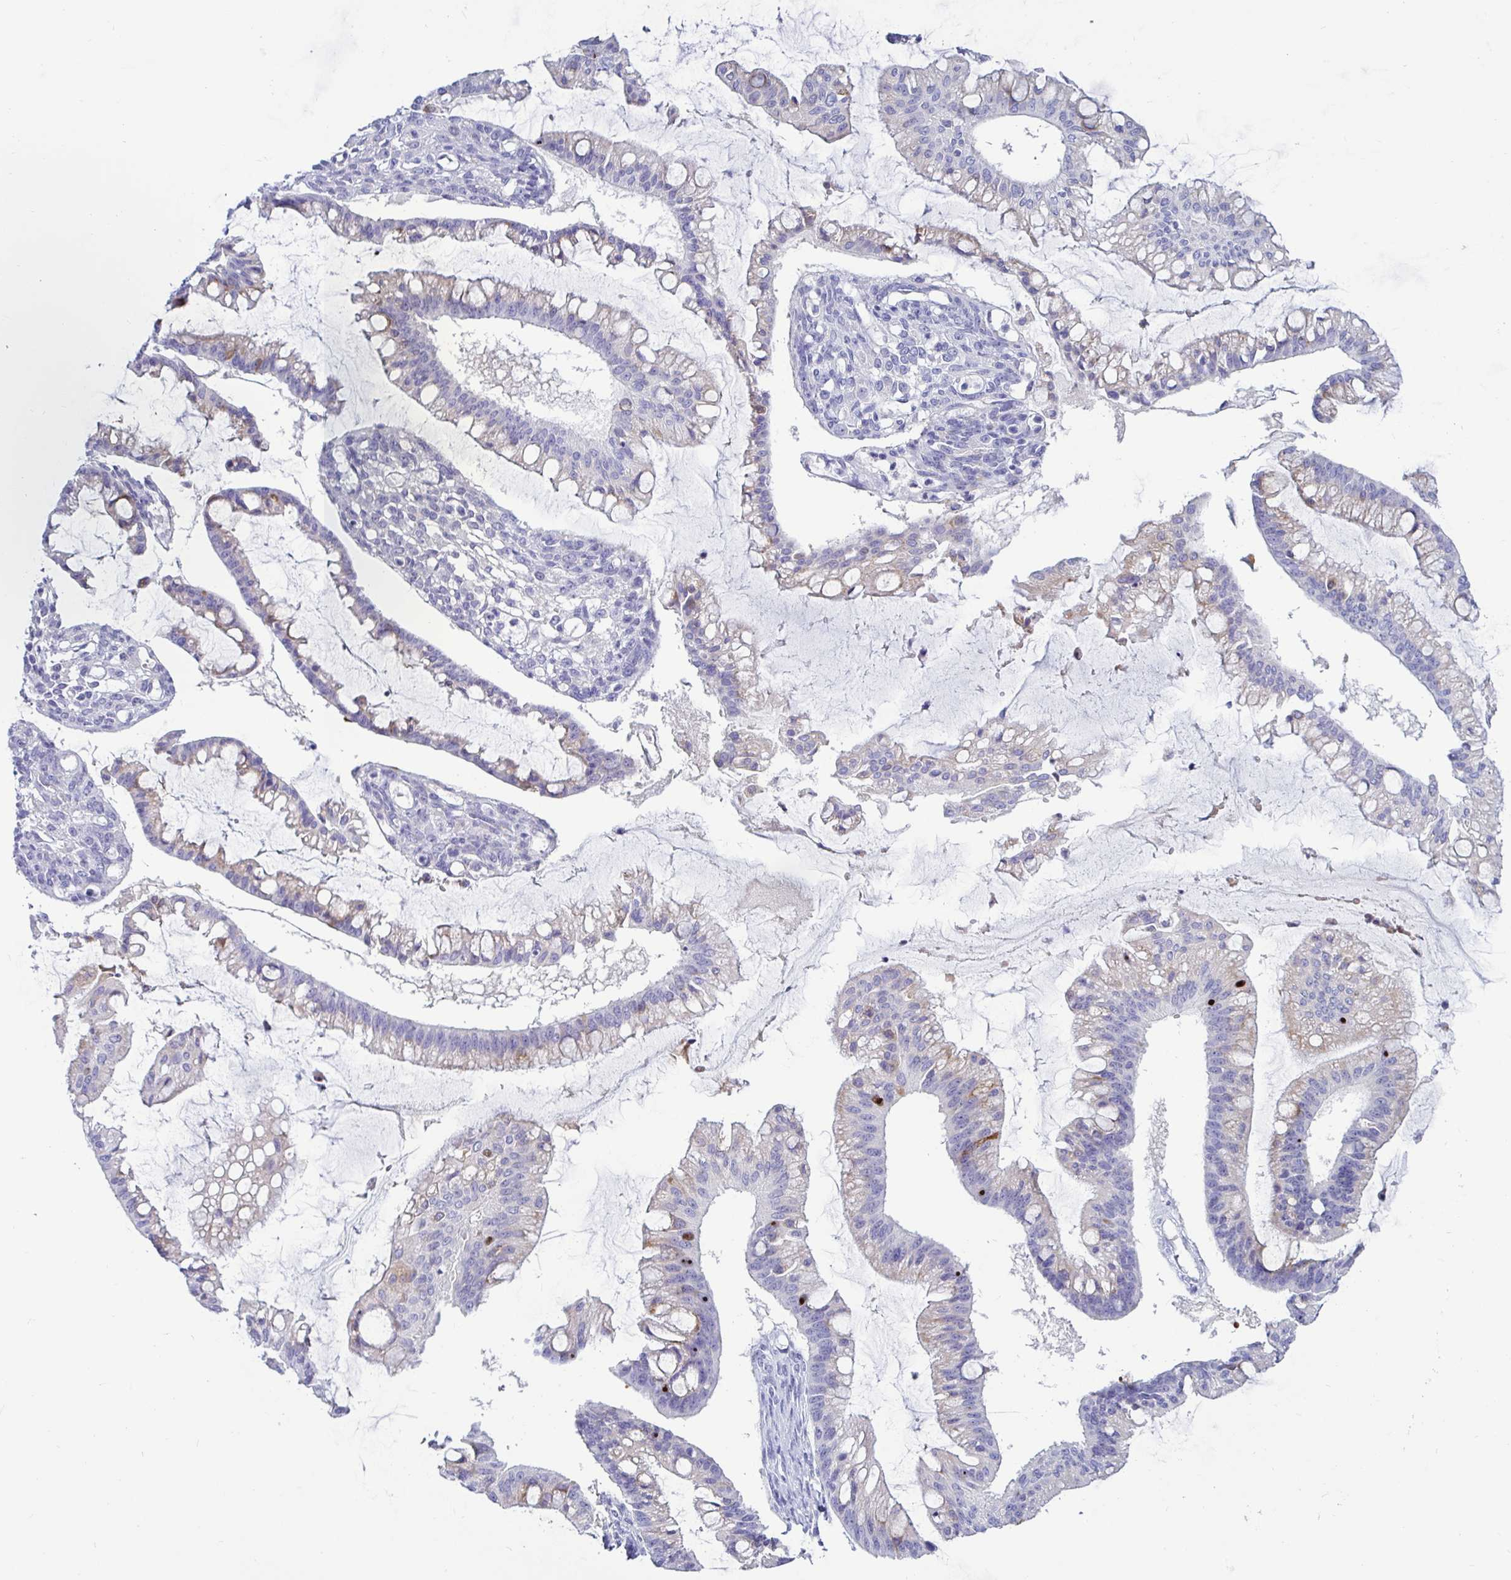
{"staining": {"intensity": "moderate", "quantity": "<25%", "location": "cytoplasmic/membranous"}, "tissue": "ovarian cancer", "cell_type": "Tumor cells", "image_type": "cancer", "snomed": [{"axis": "morphology", "description": "Cystadenocarcinoma, mucinous, NOS"}, {"axis": "topography", "description": "Ovary"}], "caption": "Mucinous cystadenocarcinoma (ovarian) stained with immunohistochemistry (IHC) shows moderate cytoplasmic/membranous expression in approximately <25% of tumor cells.", "gene": "TFPI2", "patient": {"sex": "female", "age": 73}}